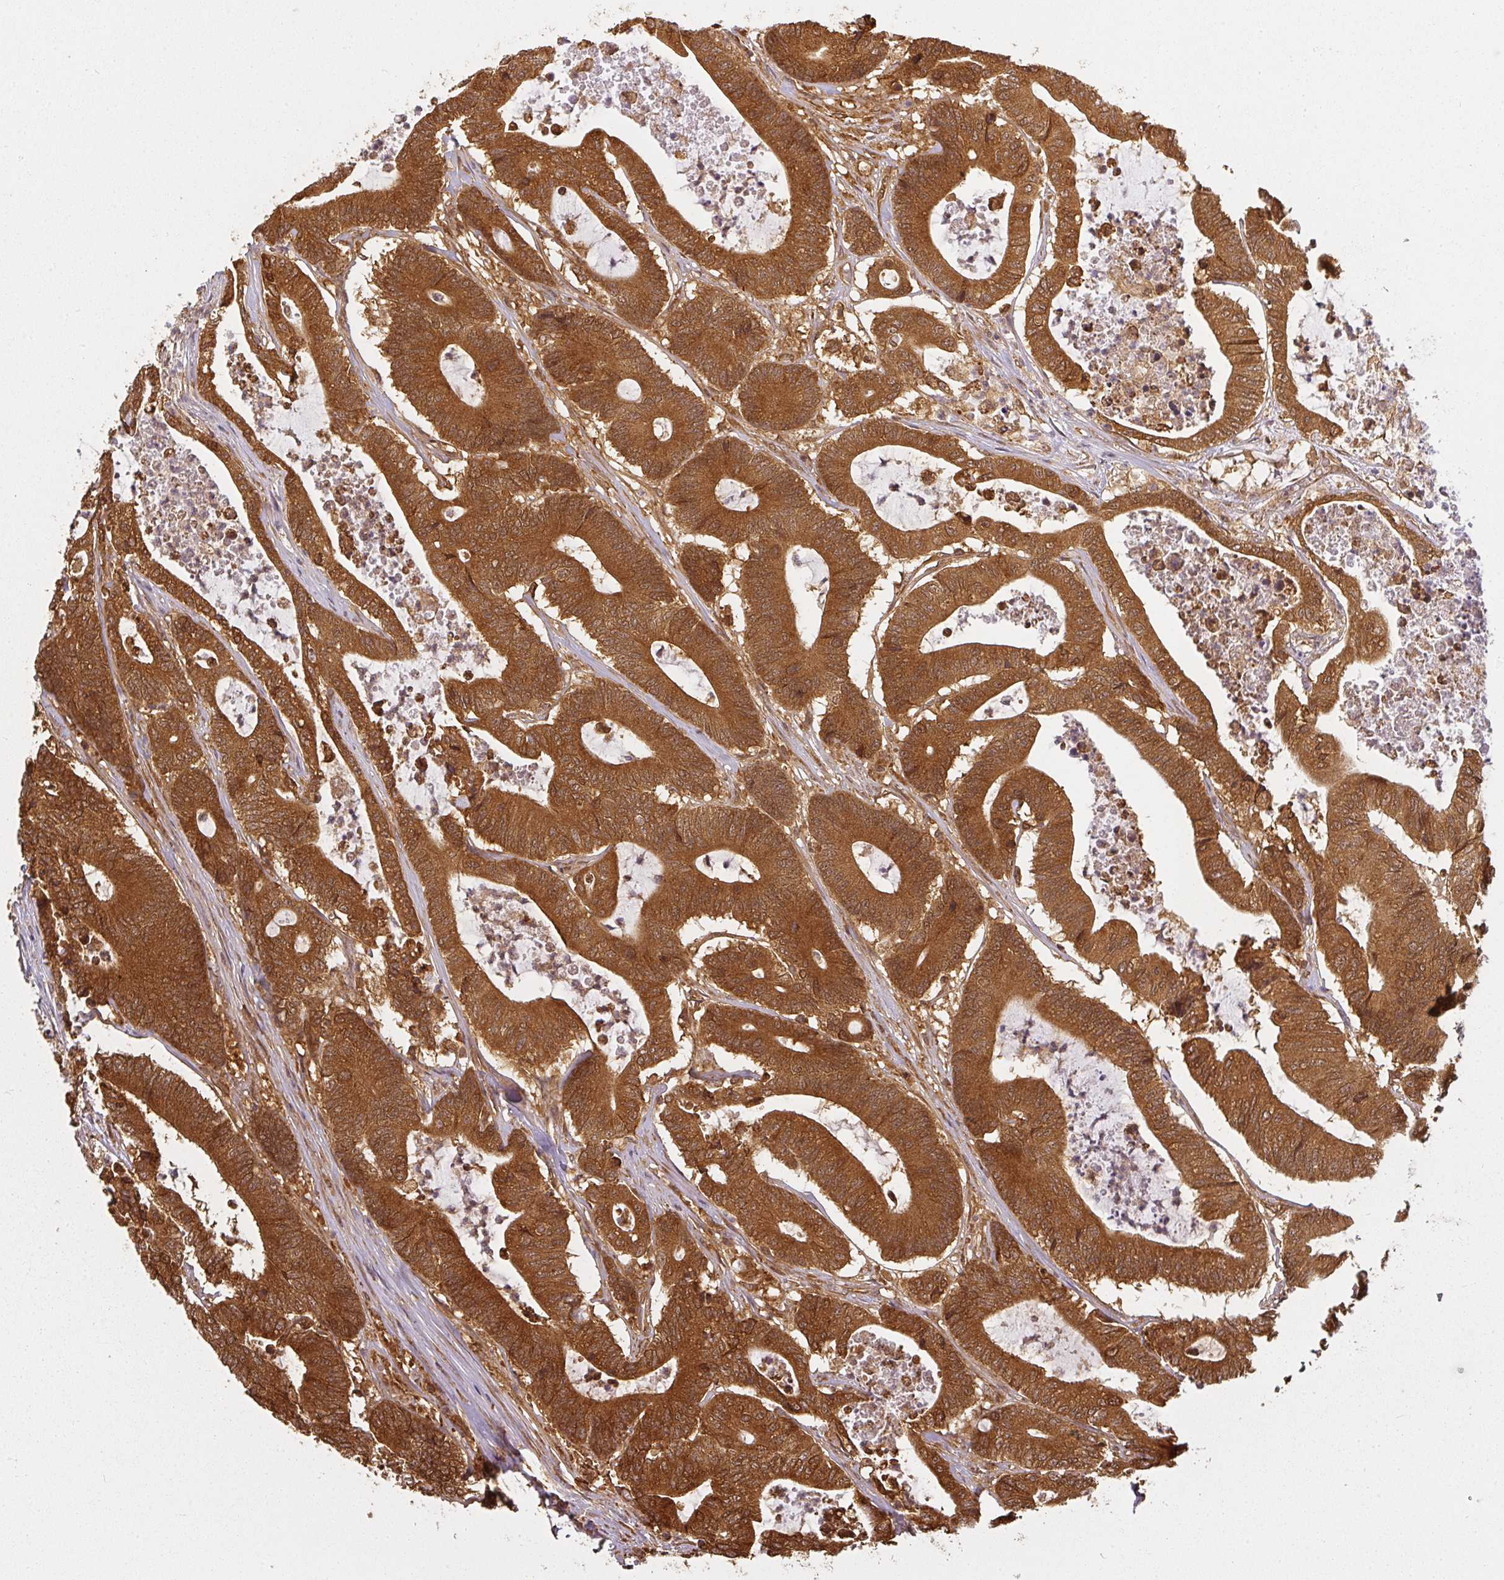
{"staining": {"intensity": "strong", "quantity": ">75%", "location": "cytoplasmic/membranous"}, "tissue": "colorectal cancer", "cell_type": "Tumor cells", "image_type": "cancer", "snomed": [{"axis": "morphology", "description": "Adenocarcinoma, NOS"}, {"axis": "topography", "description": "Colon"}], "caption": "This histopathology image displays immunohistochemistry staining of colorectal adenocarcinoma, with high strong cytoplasmic/membranous staining in approximately >75% of tumor cells.", "gene": "PPP6R3", "patient": {"sex": "female", "age": 84}}